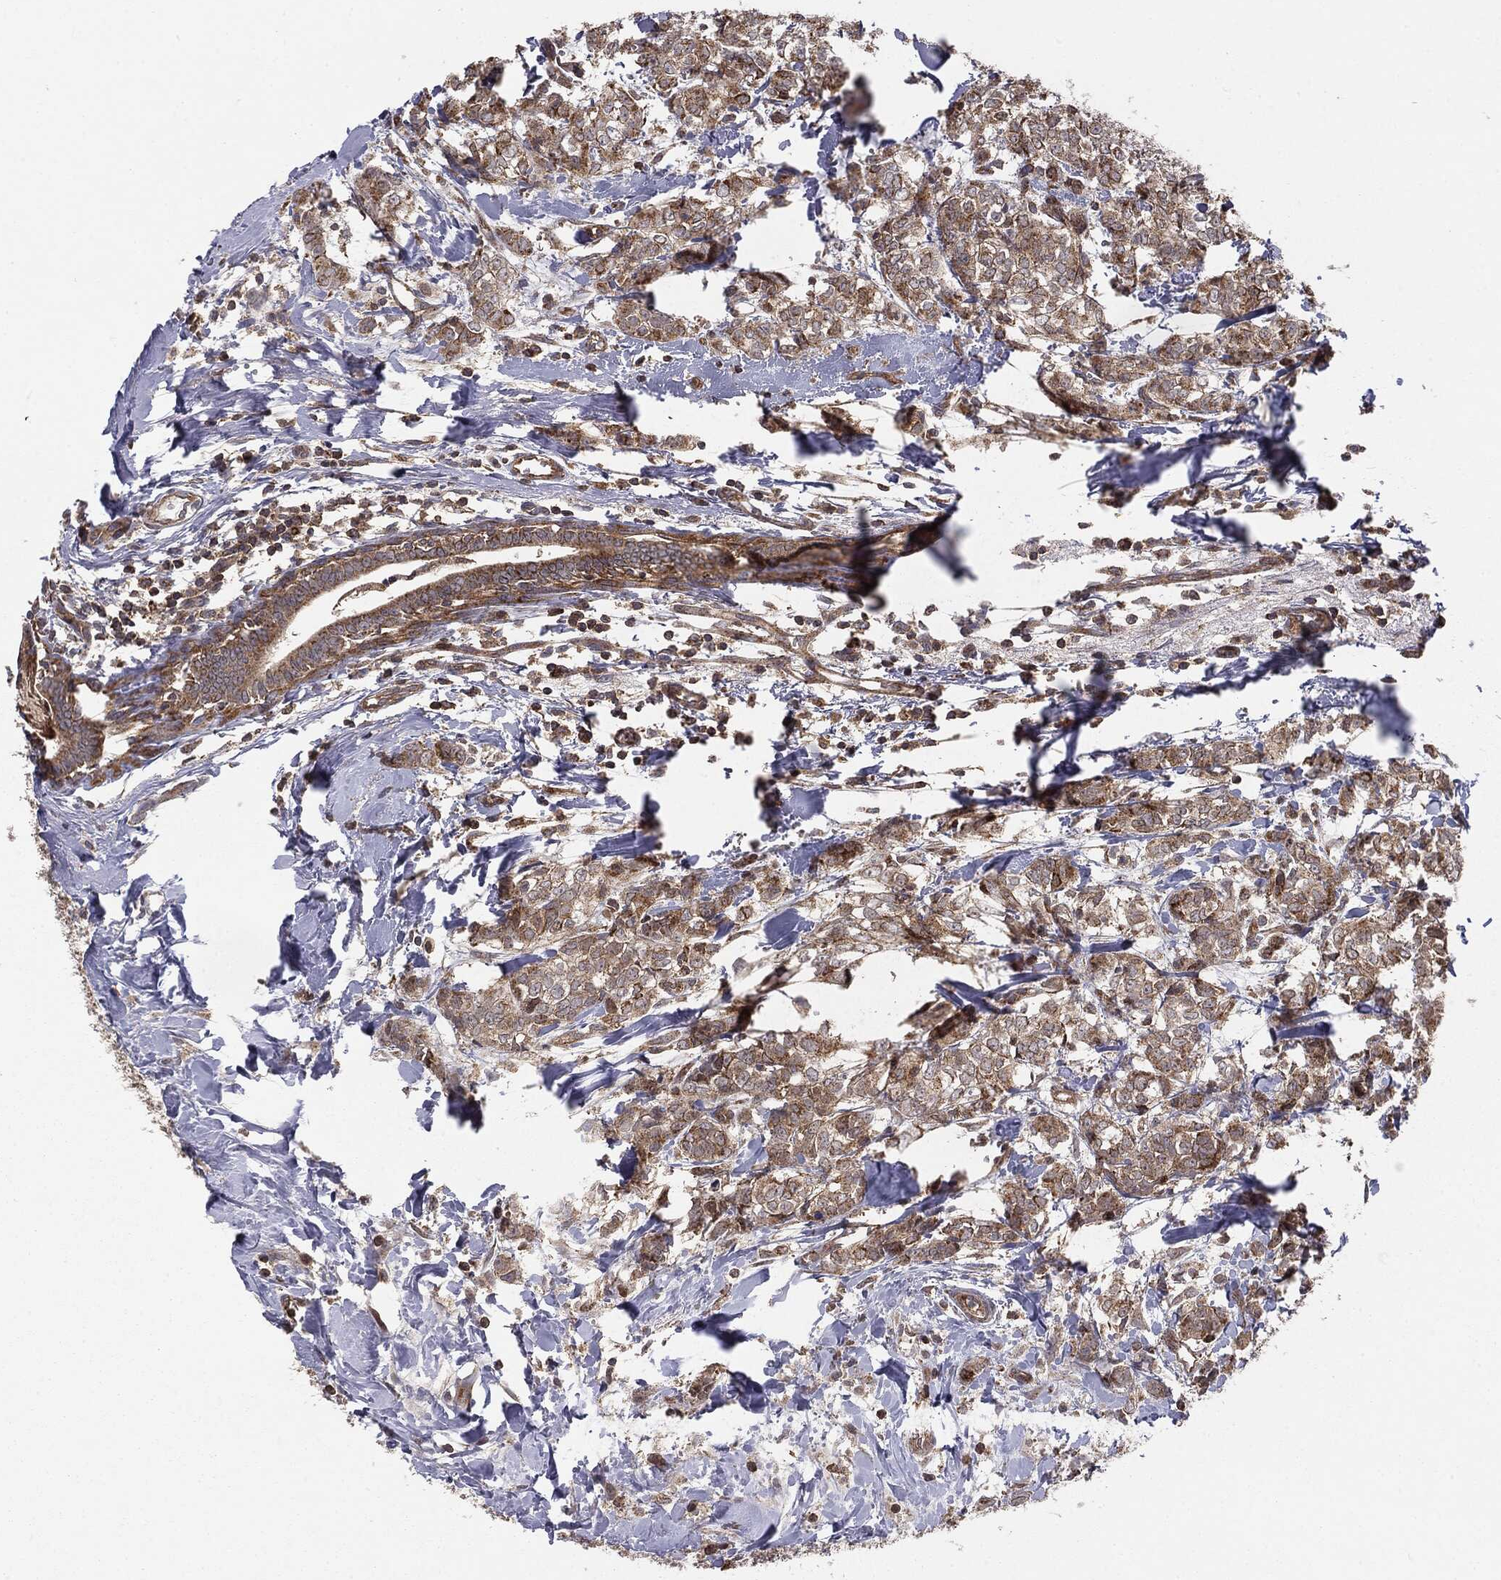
{"staining": {"intensity": "moderate", "quantity": ">75%", "location": "cytoplasmic/membranous"}, "tissue": "breast cancer", "cell_type": "Tumor cells", "image_type": "cancer", "snomed": [{"axis": "morphology", "description": "Duct carcinoma"}, {"axis": "topography", "description": "Breast"}], "caption": "Protein staining of breast cancer tissue displays moderate cytoplasmic/membranous expression in about >75% of tumor cells.", "gene": "MTOR", "patient": {"sex": "female", "age": 61}}